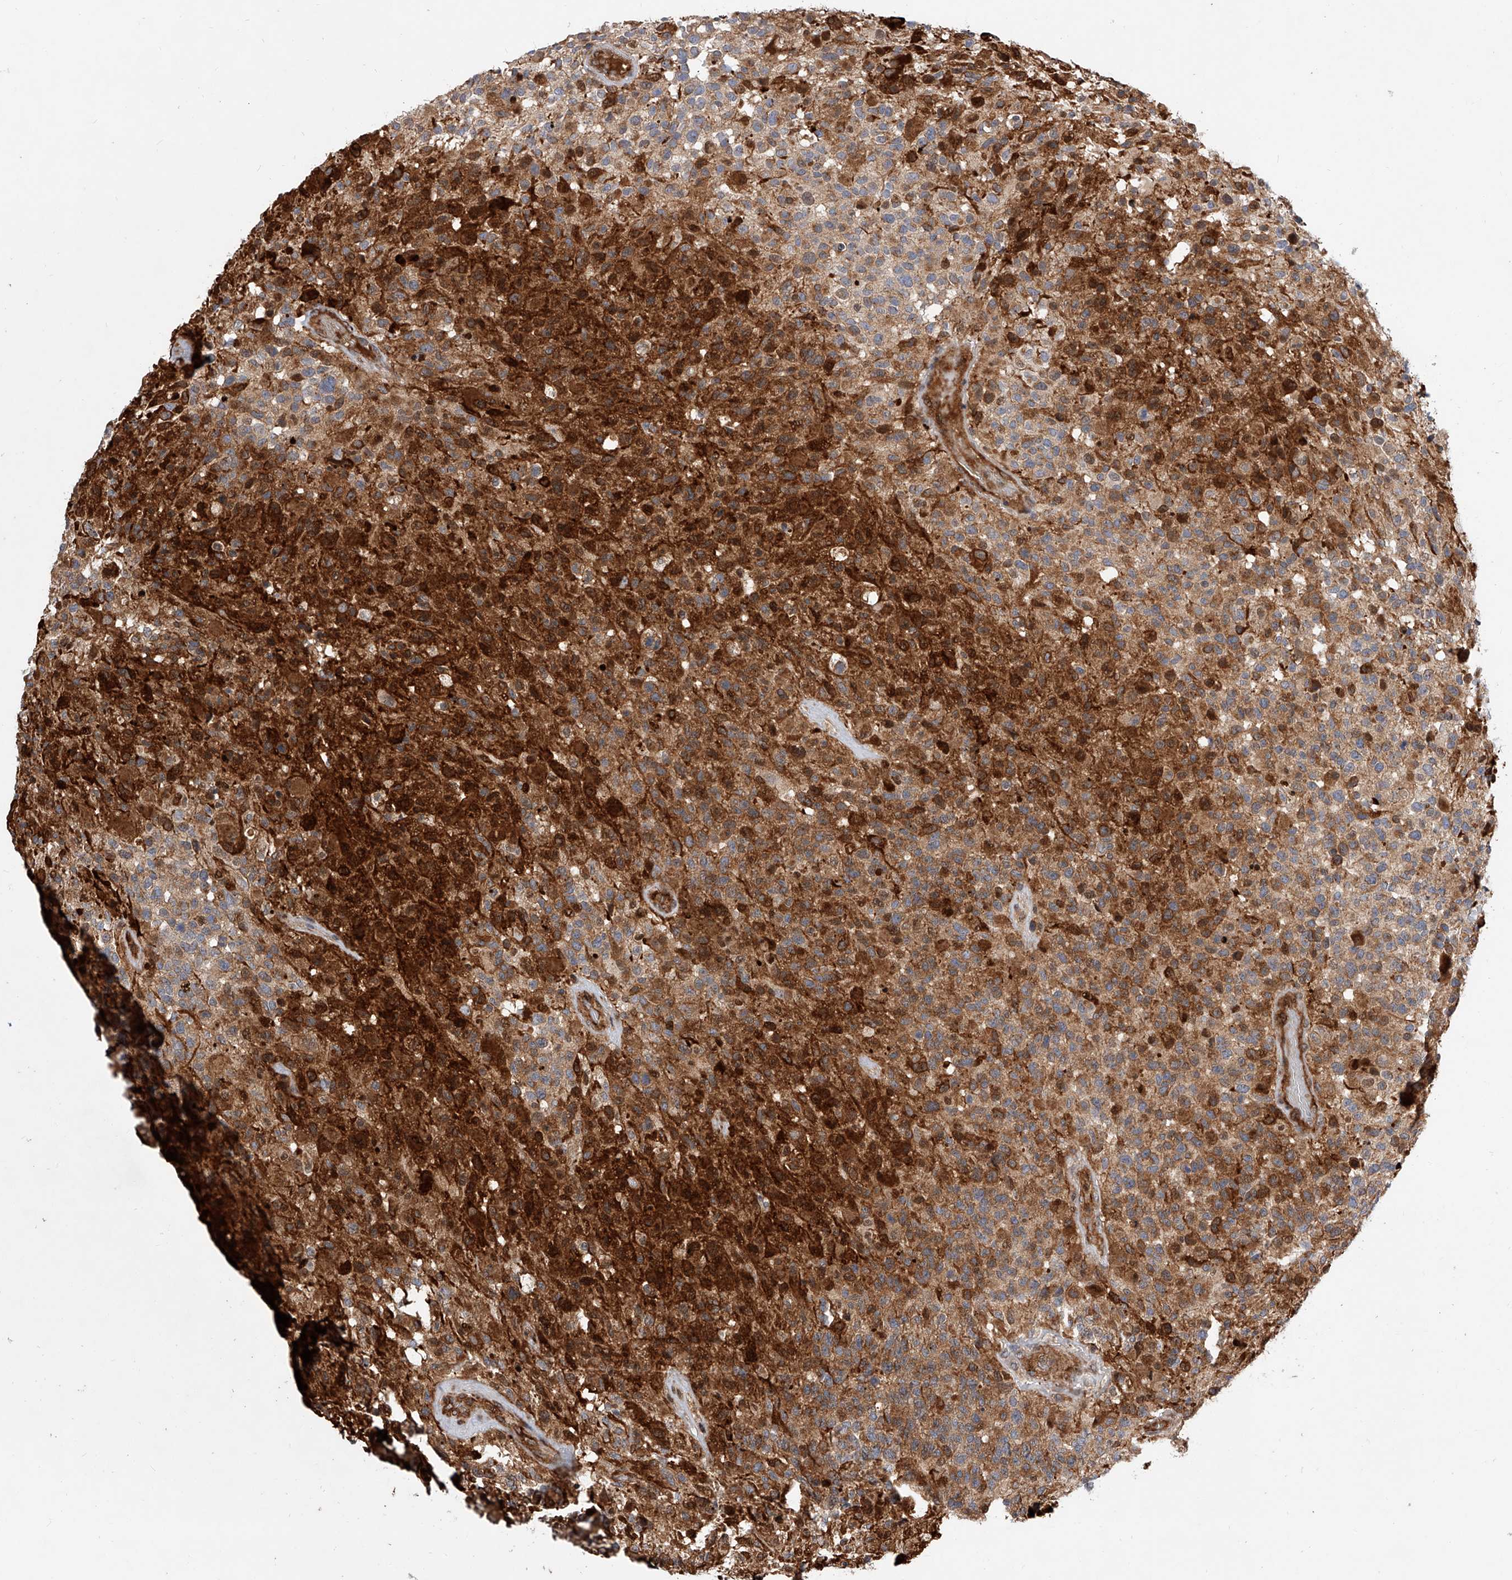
{"staining": {"intensity": "moderate", "quantity": ">75%", "location": "cytoplasmic/membranous"}, "tissue": "glioma", "cell_type": "Tumor cells", "image_type": "cancer", "snomed": [{"axis": "morphology", "description": "Glioma, malignant, High grade"}, {"axis": "morphology", "description": "Glioblastoma, NOS"}, {"axis": "topography", "description": "Brain"}], "caption": "Protein staining of malignant high-grade glioma tissue reveals moderate cytoplasmic/membranous staining in approximately >75% of tumor cells. The staining was performed using DAB (3,3'-diaminobenzidine) to visualize the protein expression in brown, while the nuclei were stained in blue with hematoxylin (Magnification: 20x).", "gene": "PDSS2", "patient": {"sex": "male", "age": 60}}